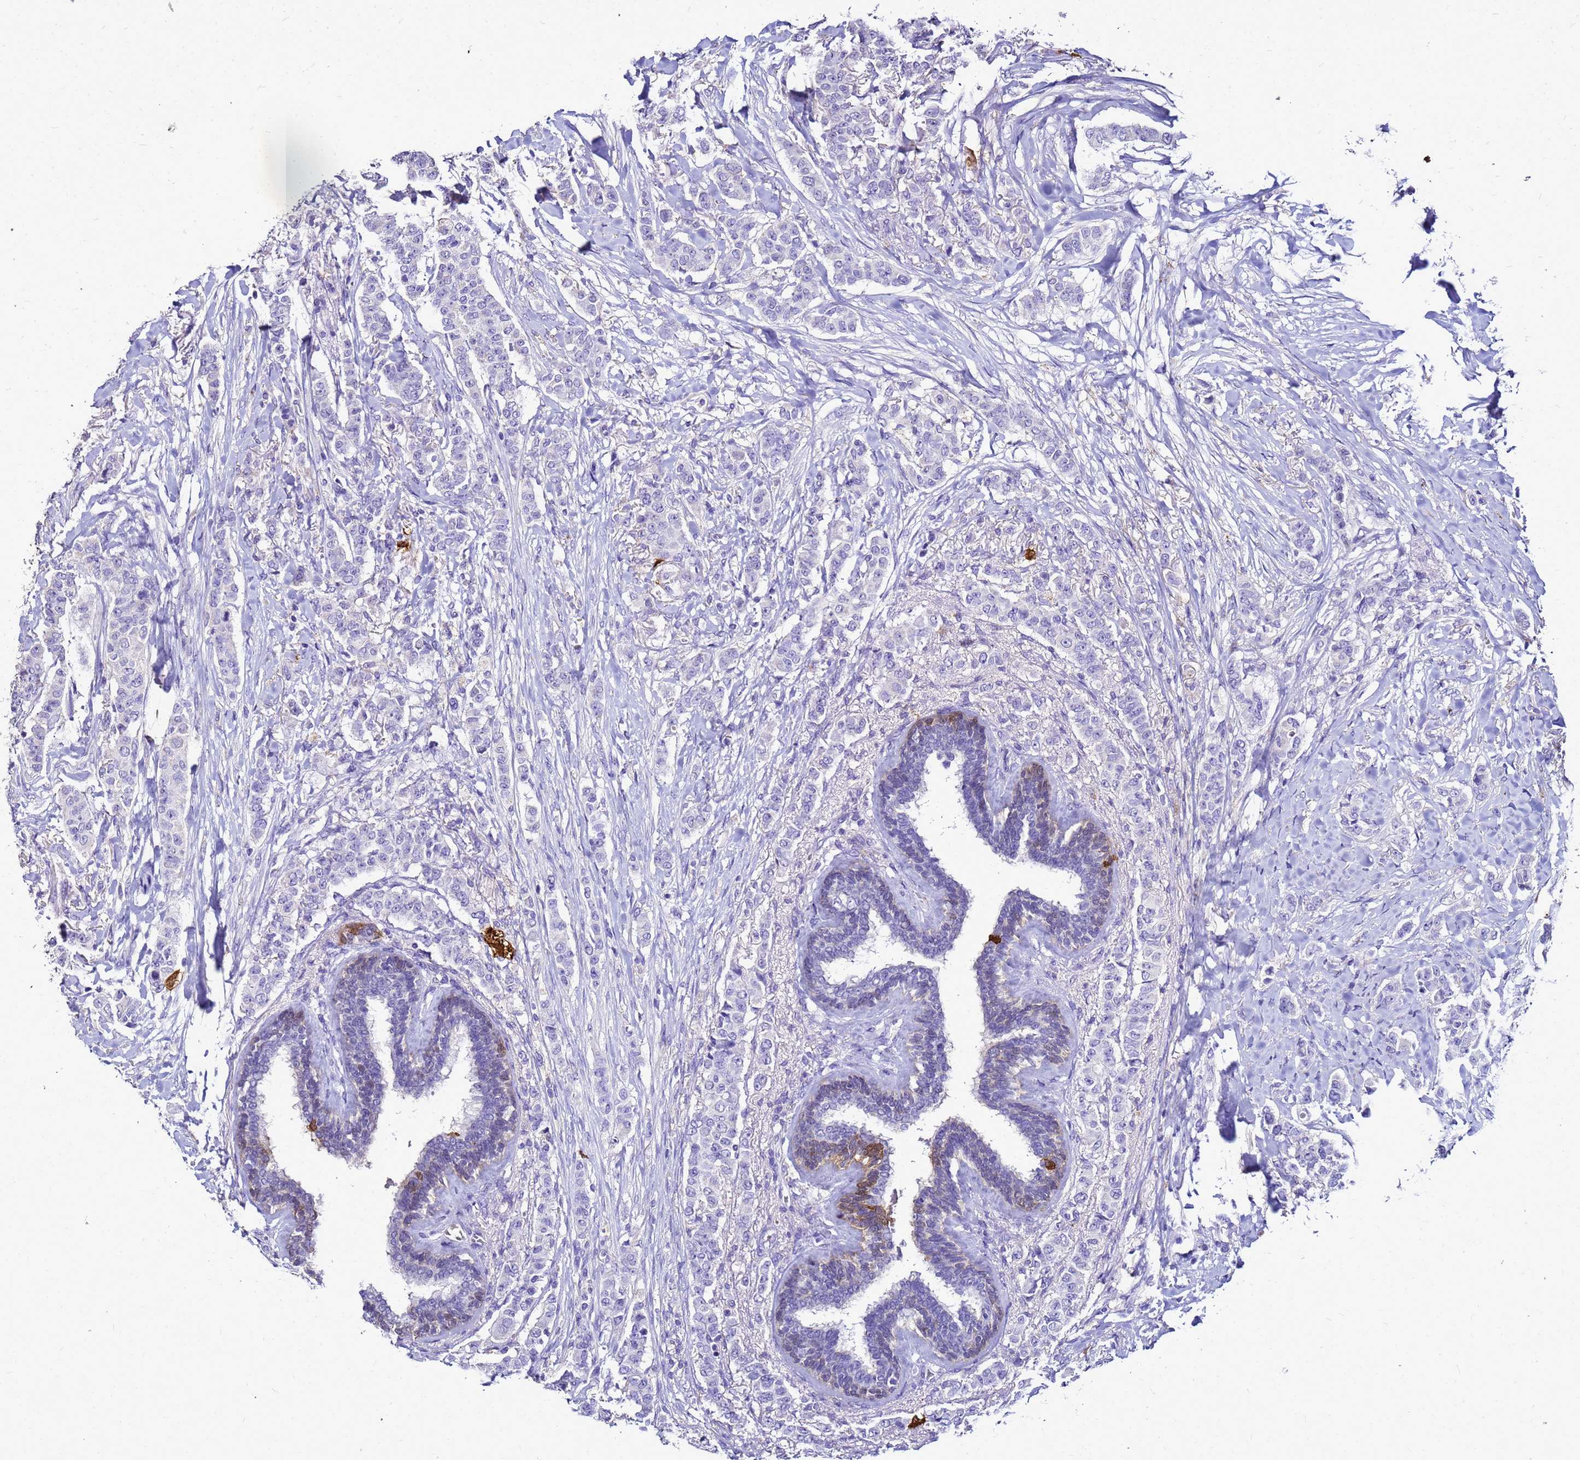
{"staining": {"intensity": "negative", "quantity": "none", "location": "none"}, "tissue": "breast cancer", "cell_type": "Tumor cells", "image_type": "cancer", "snomed": [{"axis": "morphology", "description": "Duct carcinoma"}, {"axis": "topography", "description": "Breast"}], "caption": "Protein analysis of breast cancer (infiltrating ductal carcinoma) shows no significant staining in tumor cells.", "gene": "S100A2", "patient": {"sex": "female", "age": 40}}